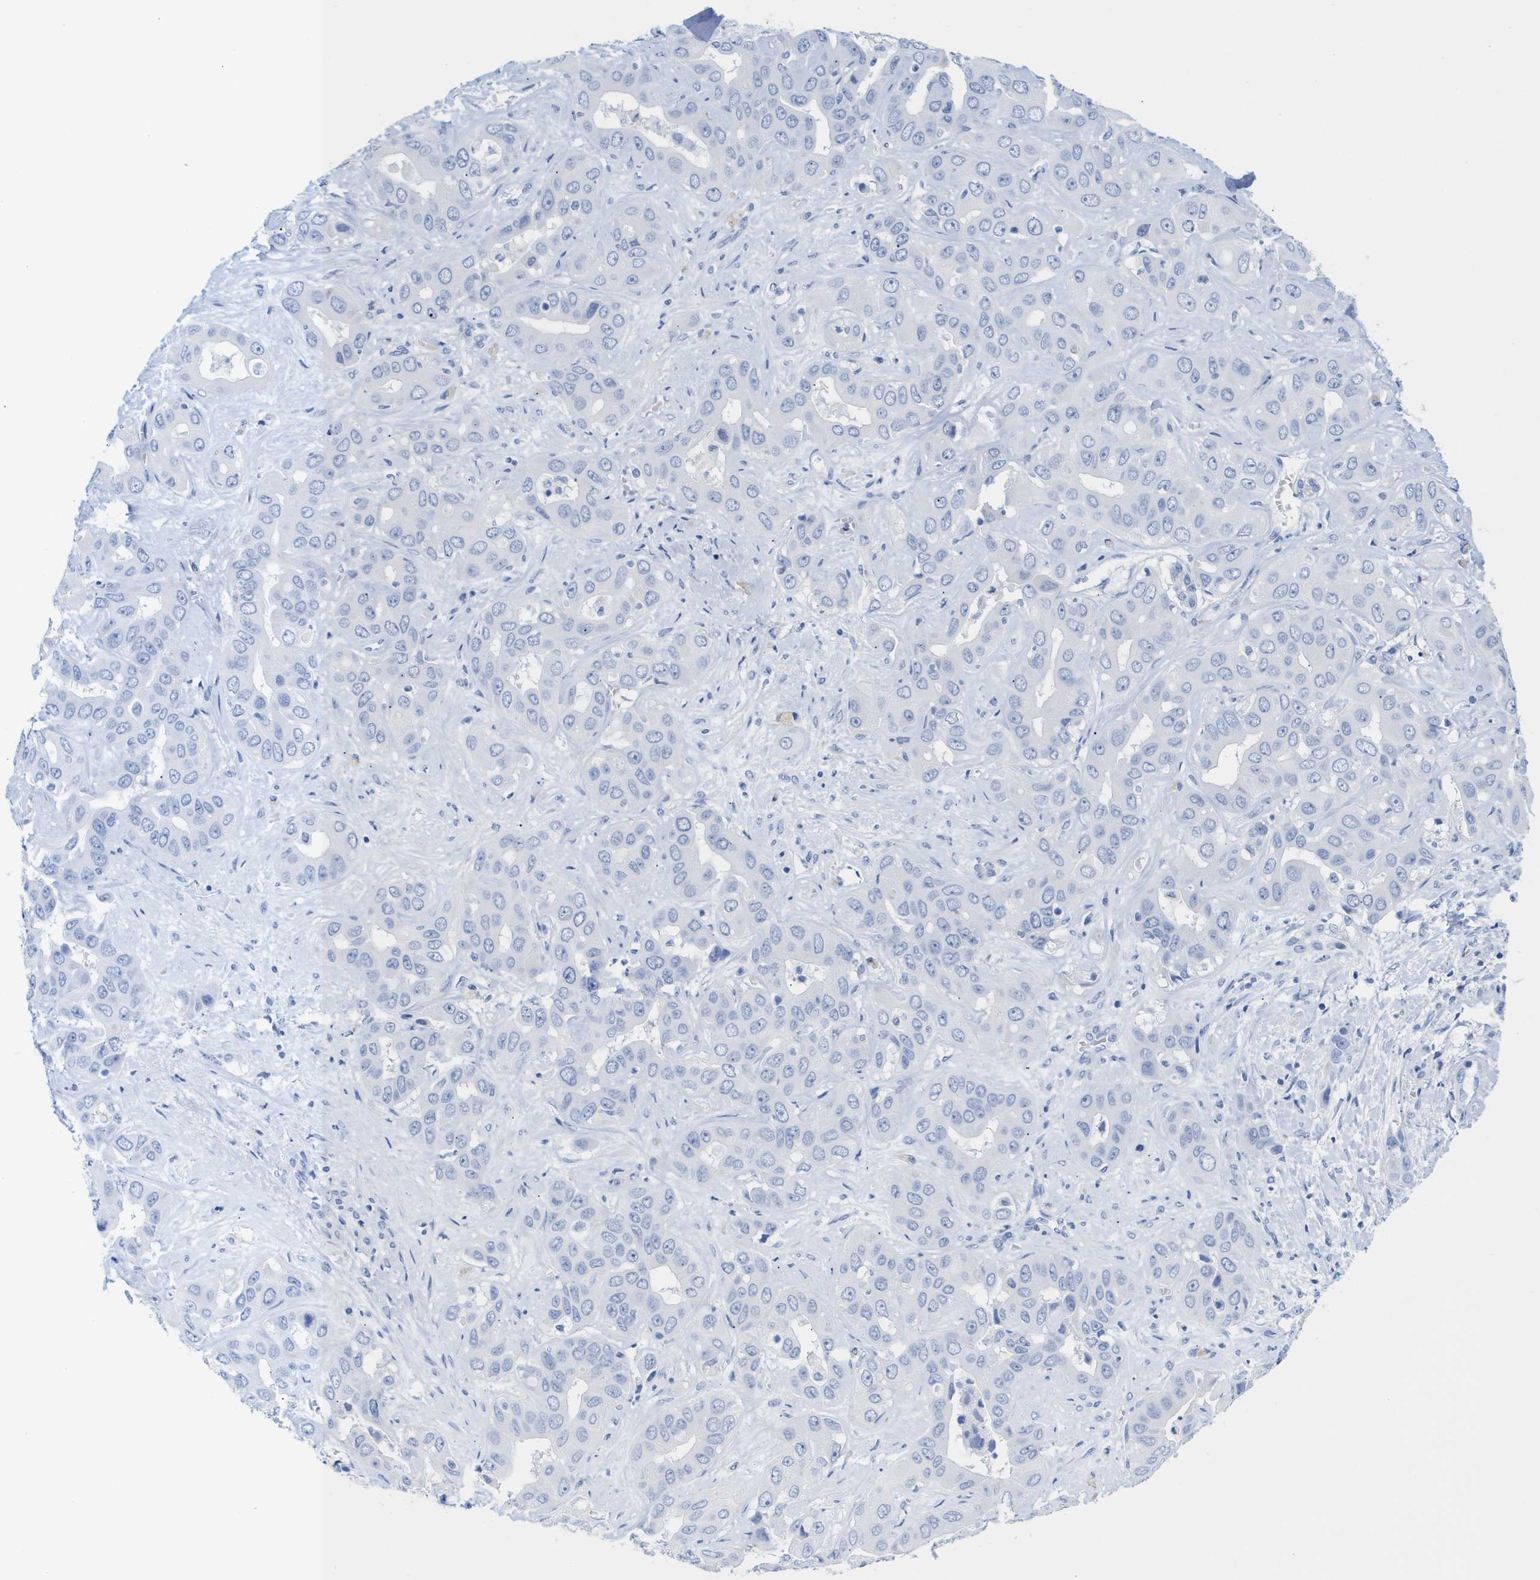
{"staining": {"intensity": "negative", "quantity": "none", "location": "none"}, "tissue": "liver cancer", "cell_type": "Tumor cells", "image_type": "cancer", "snomed": [{"axis": "morphology", "description": "Cholangiocarcinoma"}, {"axis": "topography", "description": "Liver"}], "caption": "Image shows no significant protein positivity in tumor cells of liver cancer.", "gene": "ANKFN1", "patient": {"sex": "female", "age": 52}}